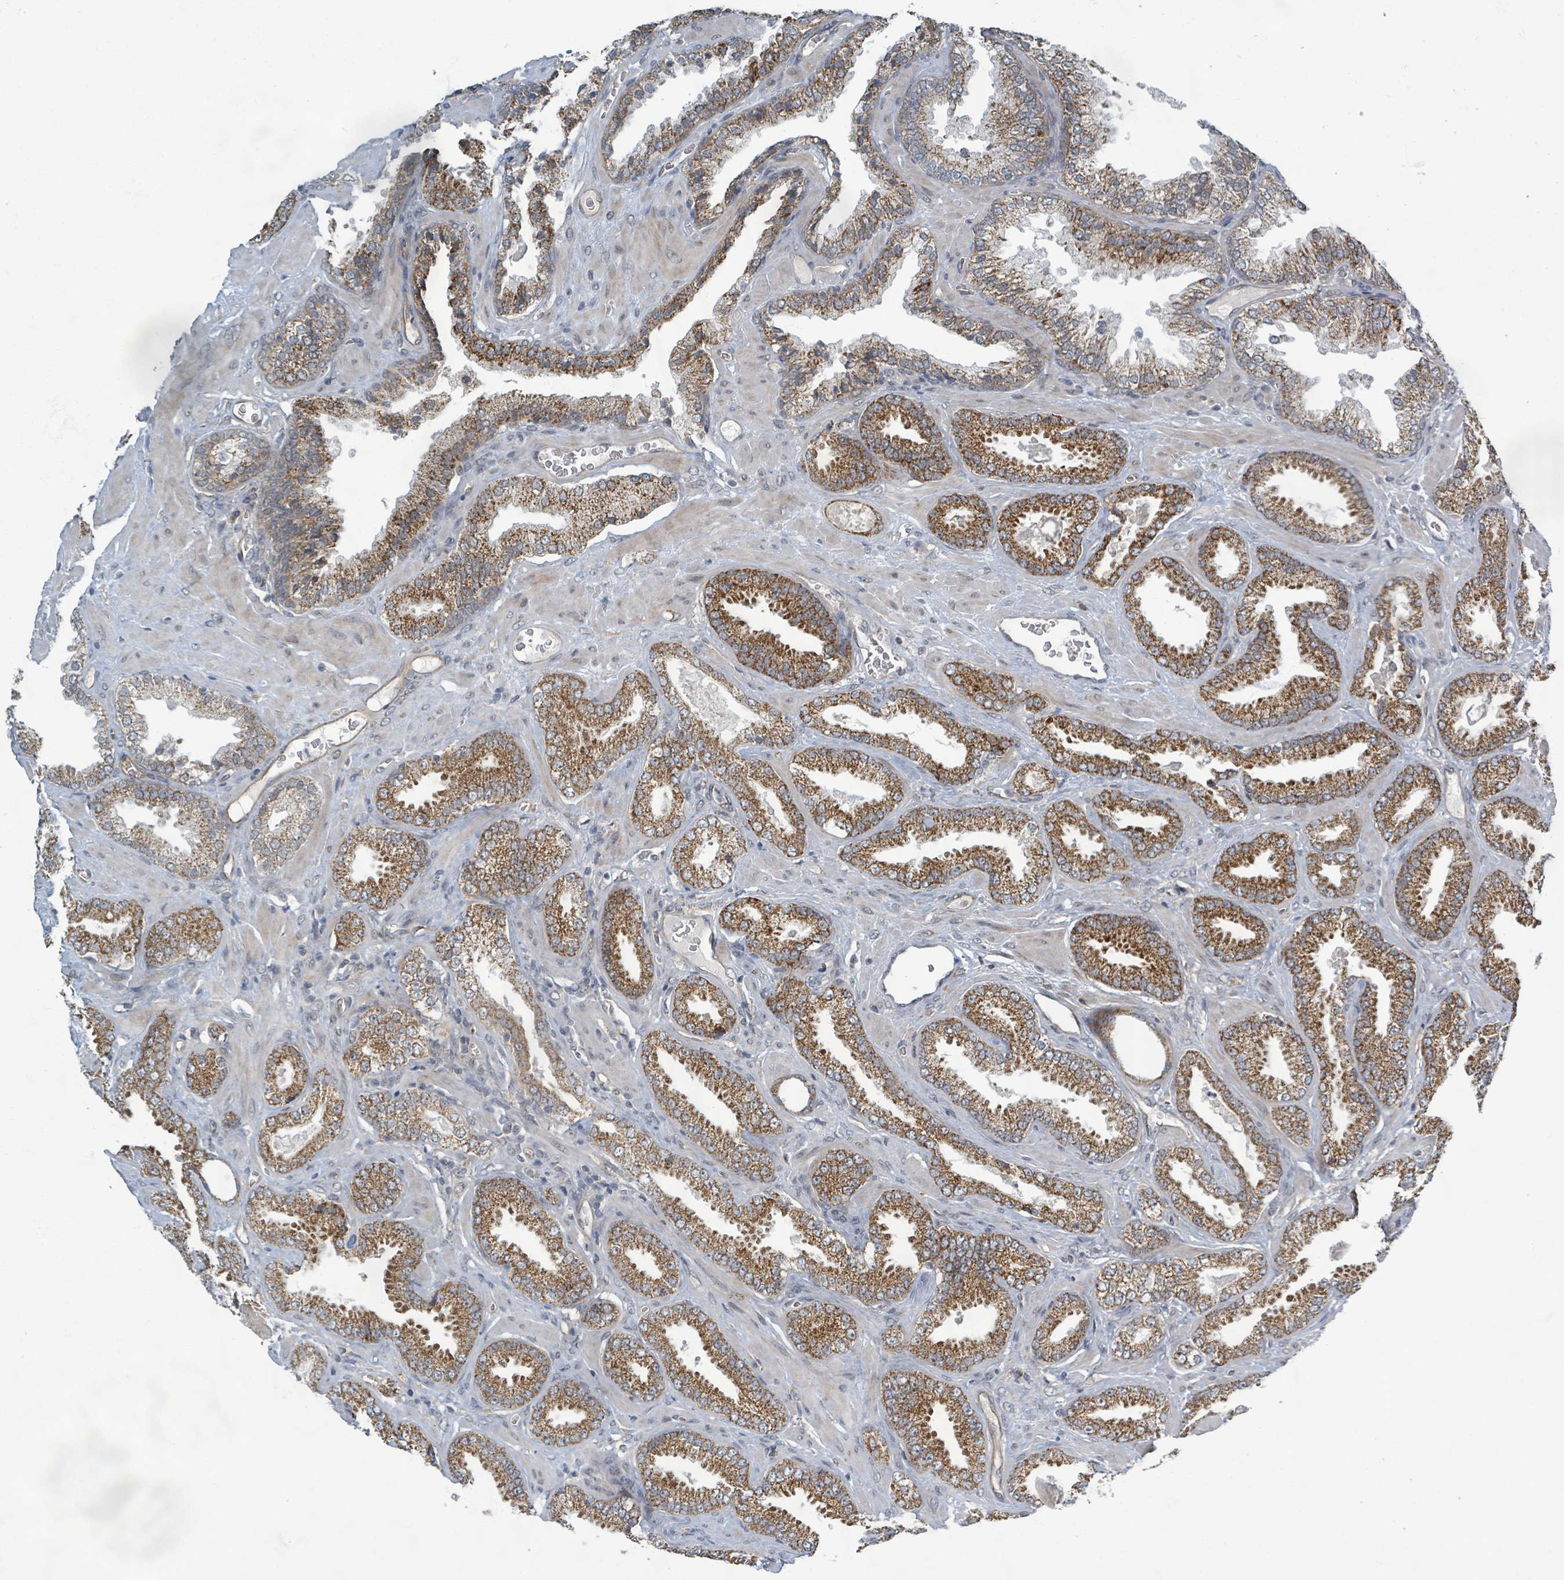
{"staining": {"intensity": "strong", "quantity": ">75%", "location": "cytoplasmic/membranous"}, "tissue": "prostate cancer", "cell_type": "Tumor cells", "image_type": "cancer", "snomed": [{"axis": "morphology", "description": "Adenocarcinoma, Low grade"}, {"axis": "topography", "description": "Prostate"}], "caption": "Protein expression analysis of human prostate cancer reveals strong cytoplasmic/membranous positivity in approximately >75% of tumor cells.", "gene": "INTS15", "patient": {"sex": "male", "age": 62}}